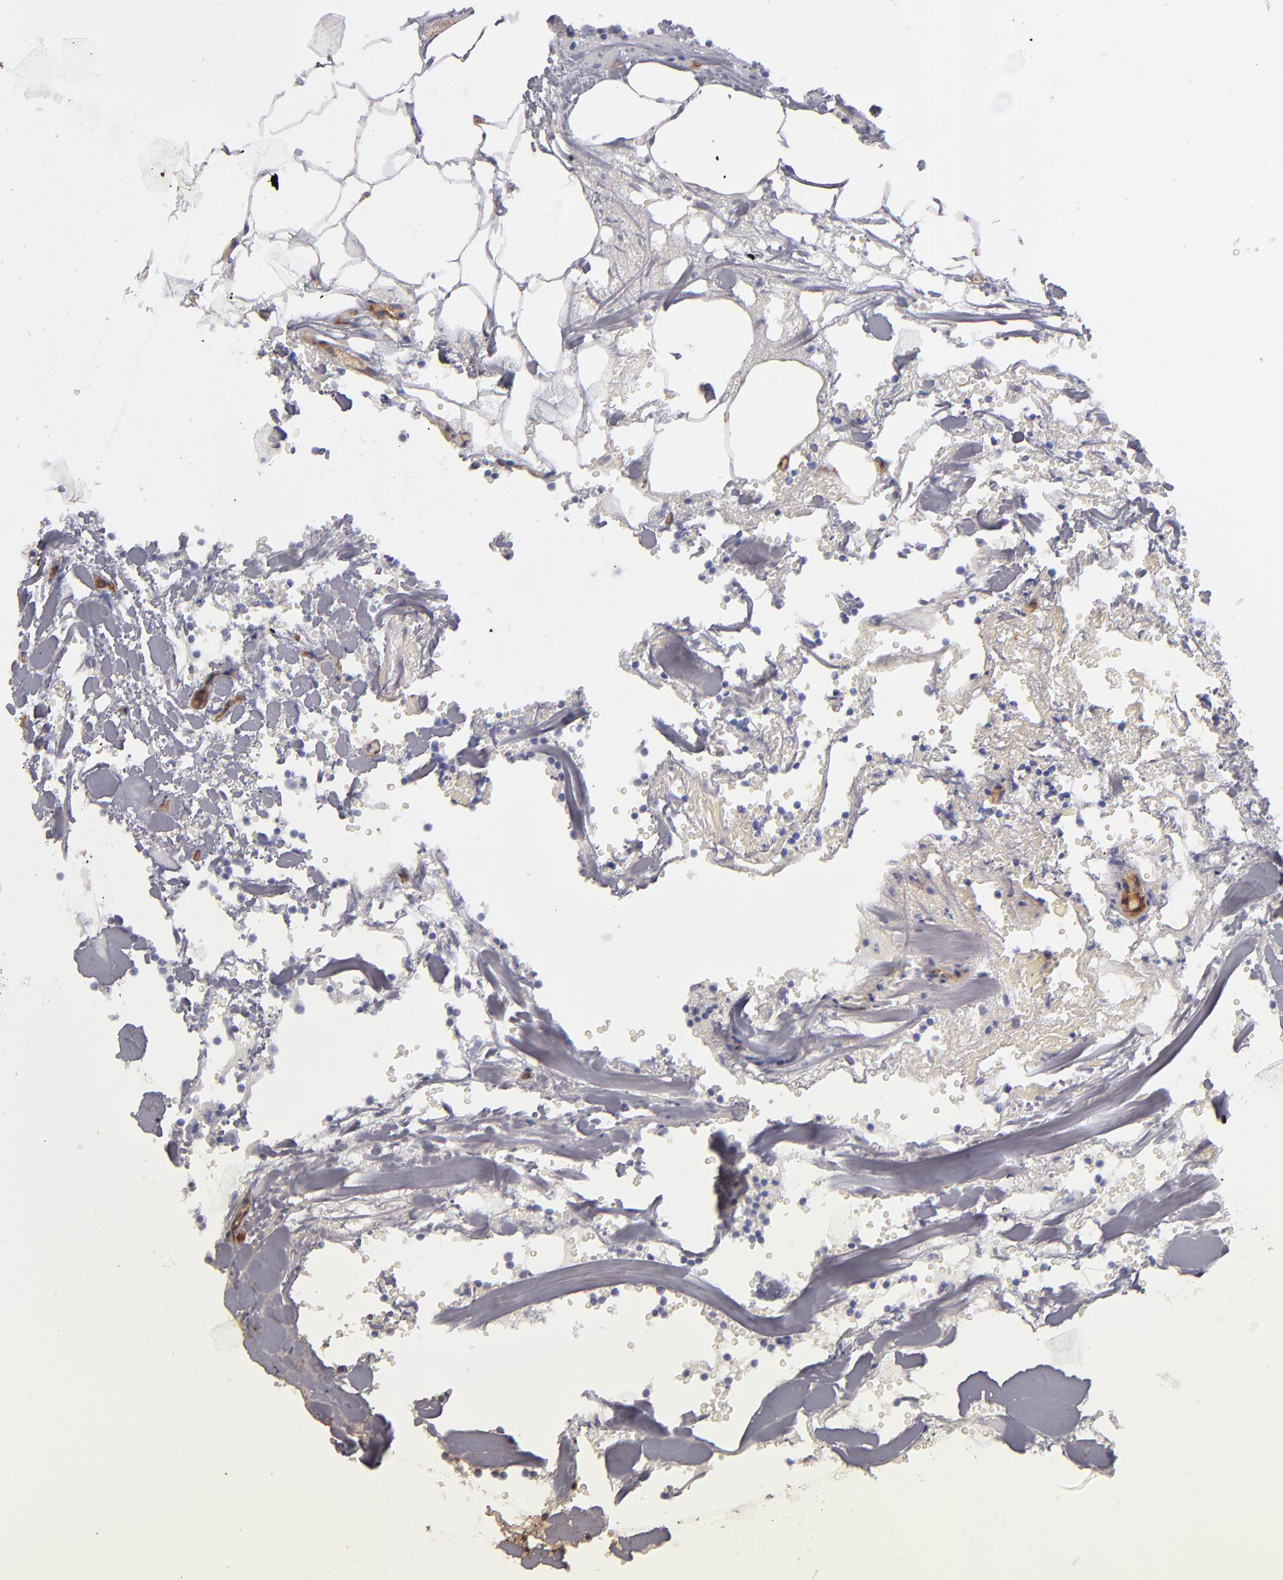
{"staining": {"intensity": "negative", "quantity": "none", "location": "none"}, "tissue": "lymph node", "cell_type": "Germinal center cells", "image_type": "normal", "snomed": [{"axis": "morphology", "description": "Normal tissue, NOS"}, {"axis": "topography", "description": "Lymph node"}], "caption": "This micrograph is of benign lymph node stained with IHC to label a protein in brown with the nuclei are counter-stained blue. There is no staining in germinal center cells.", "gene": "PLVAP", "patient": {"sex": "male", "age": 58}}